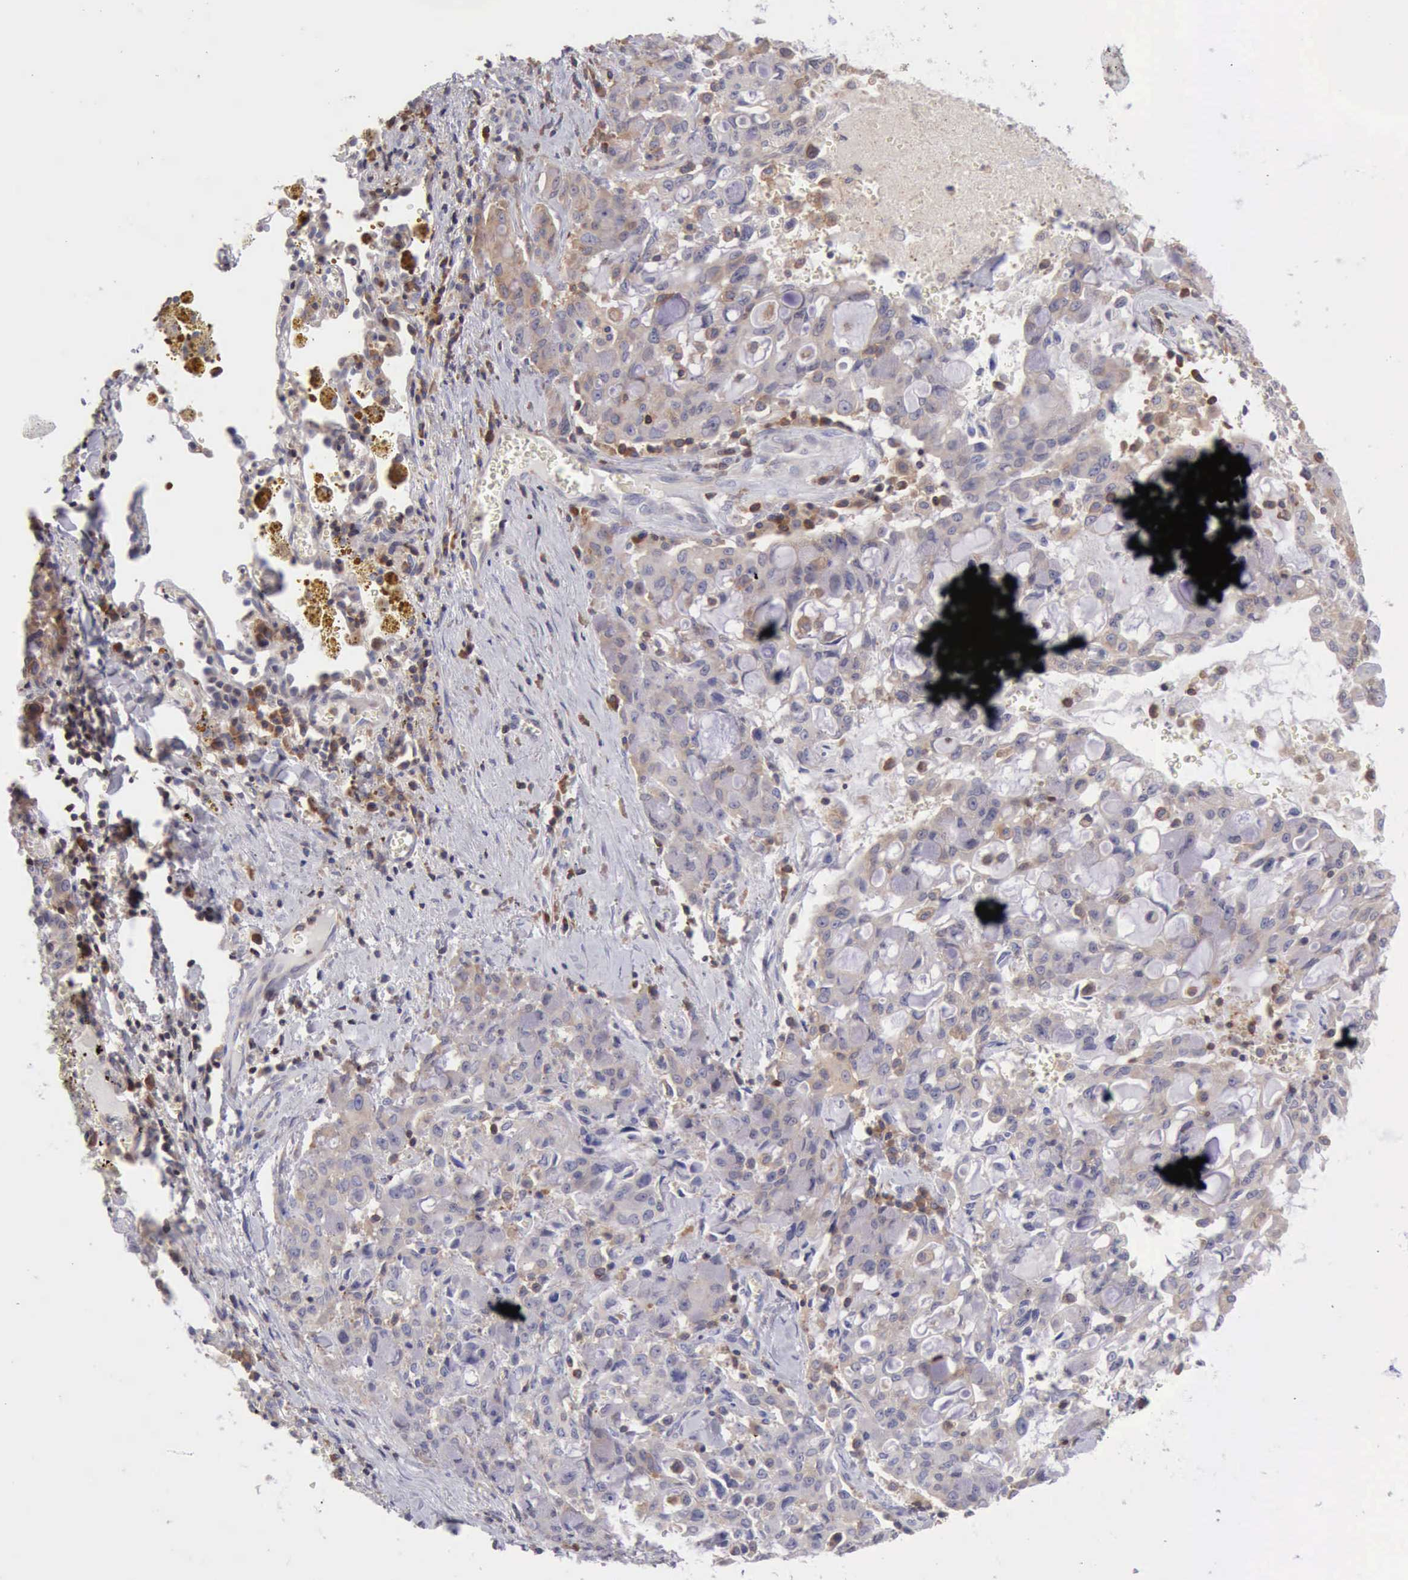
{"staining": {"intensity": "weak", "quantity": "25%-75%", "location": "cytoplasmic/membranous"}, "tissue": "lung cancer", "cell_type": "Tumor cells", "image_type": "cancer", "snomed": [{"axis": "morphology", "description": "Adenocarcinoma, NOS"}, {"axis": "topography", "description": "Lung"}], "caption": "This photomicrograph demonstrates immunohistochemistry staining of human lung adenocarcinoma, with low weak cytoplasmic/membranous positivity in about 25%-75% of tumor cells.", "gene": "SASH3", "patient": {"sex": "female", "age": 44}}